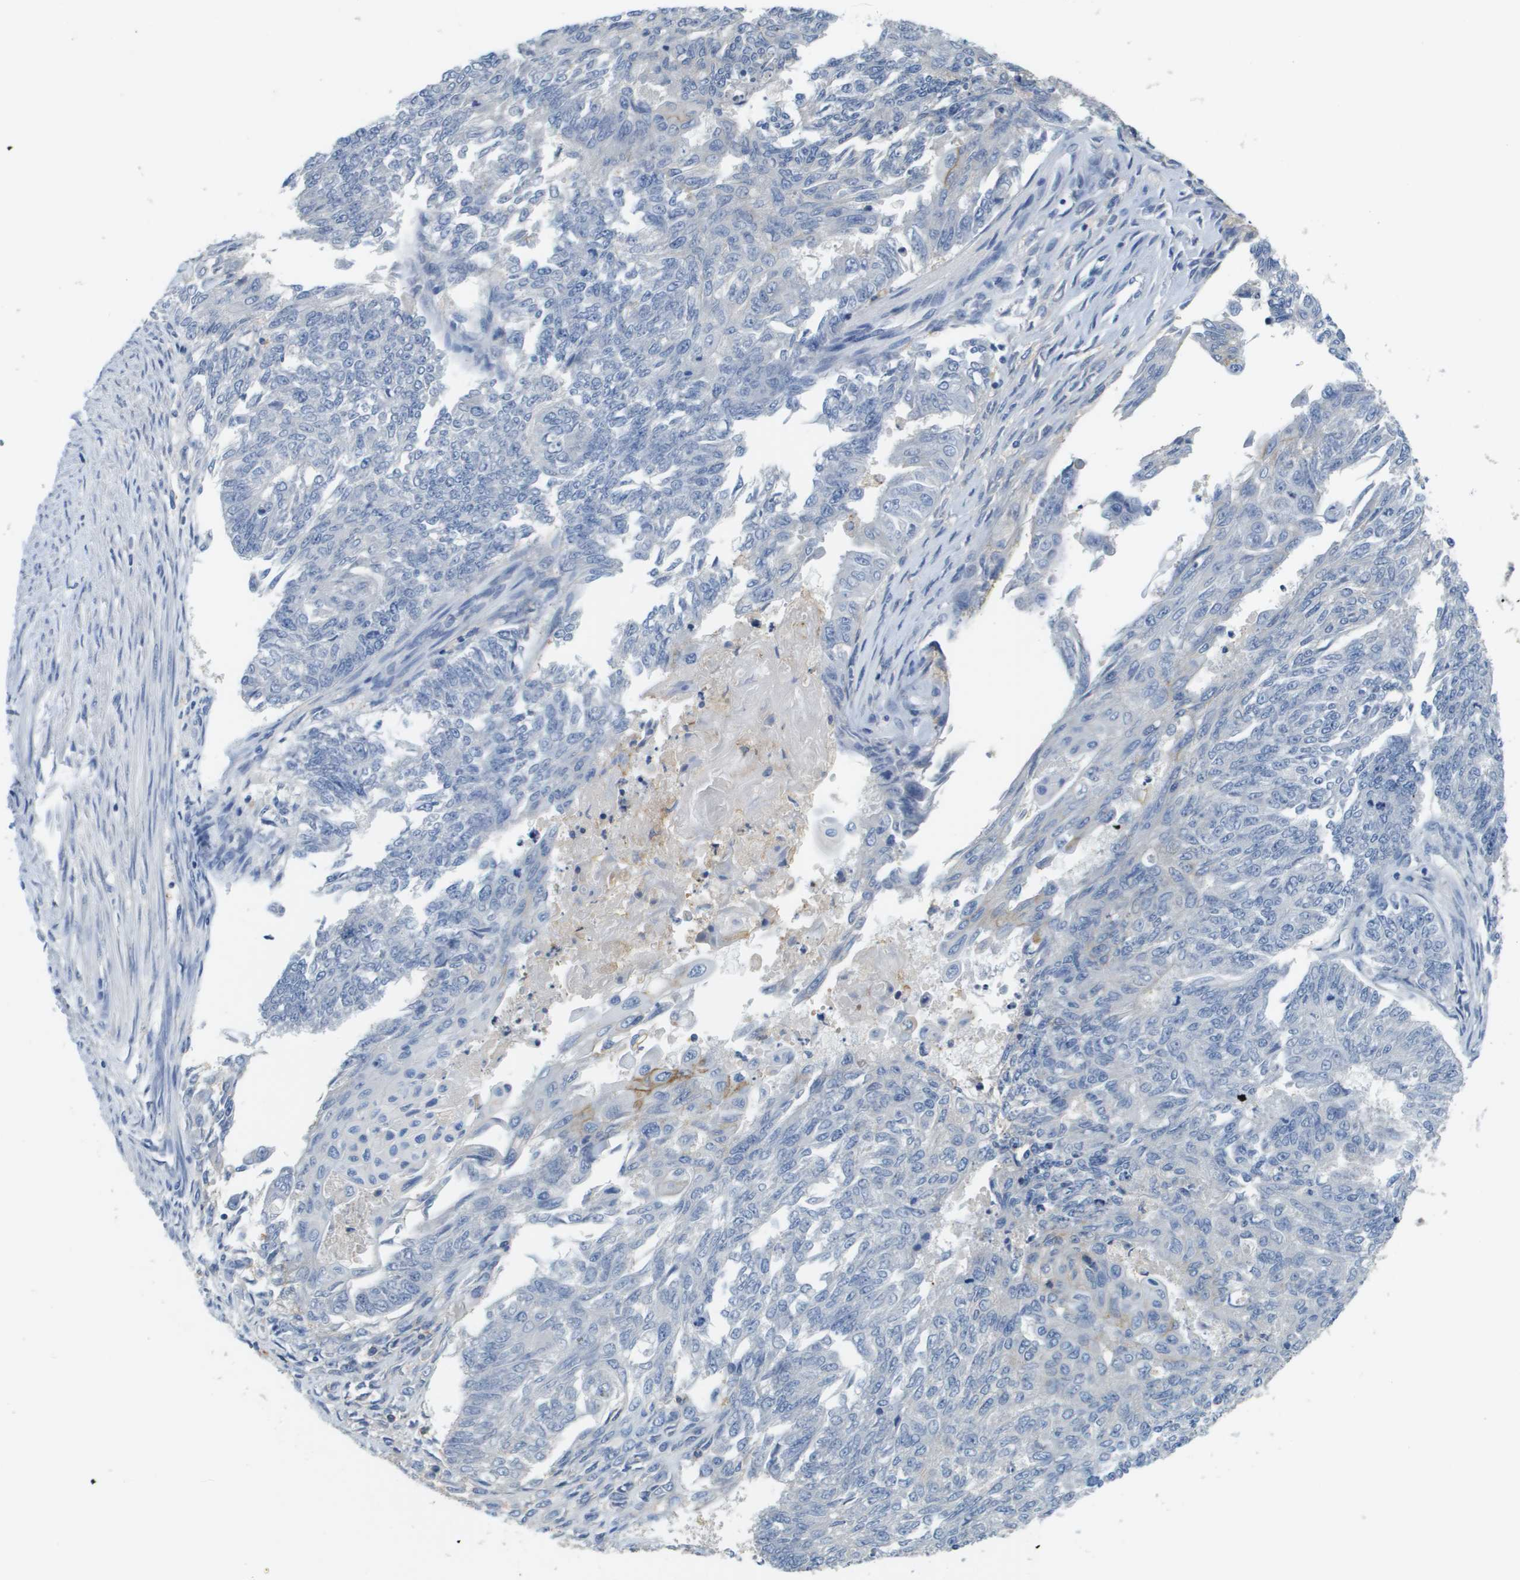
{"staining": {"intensity": "negative", "quantity": "none", "location": "none"}, "tissue": "endometrial cancer", "cell_type": "Tumor cells", "image_type": "cancer", "snomed": [{"axis": "morphology", "description": "Adenocarcinoma, NOS"}, {"axis": "topography", "description": "Endometrium"}], "caption": "An image of human endometrial cancer is negative for staining in tumor cells.", "gene": "SLC16A3", "patient": {"sex": "female", "age": 32}}